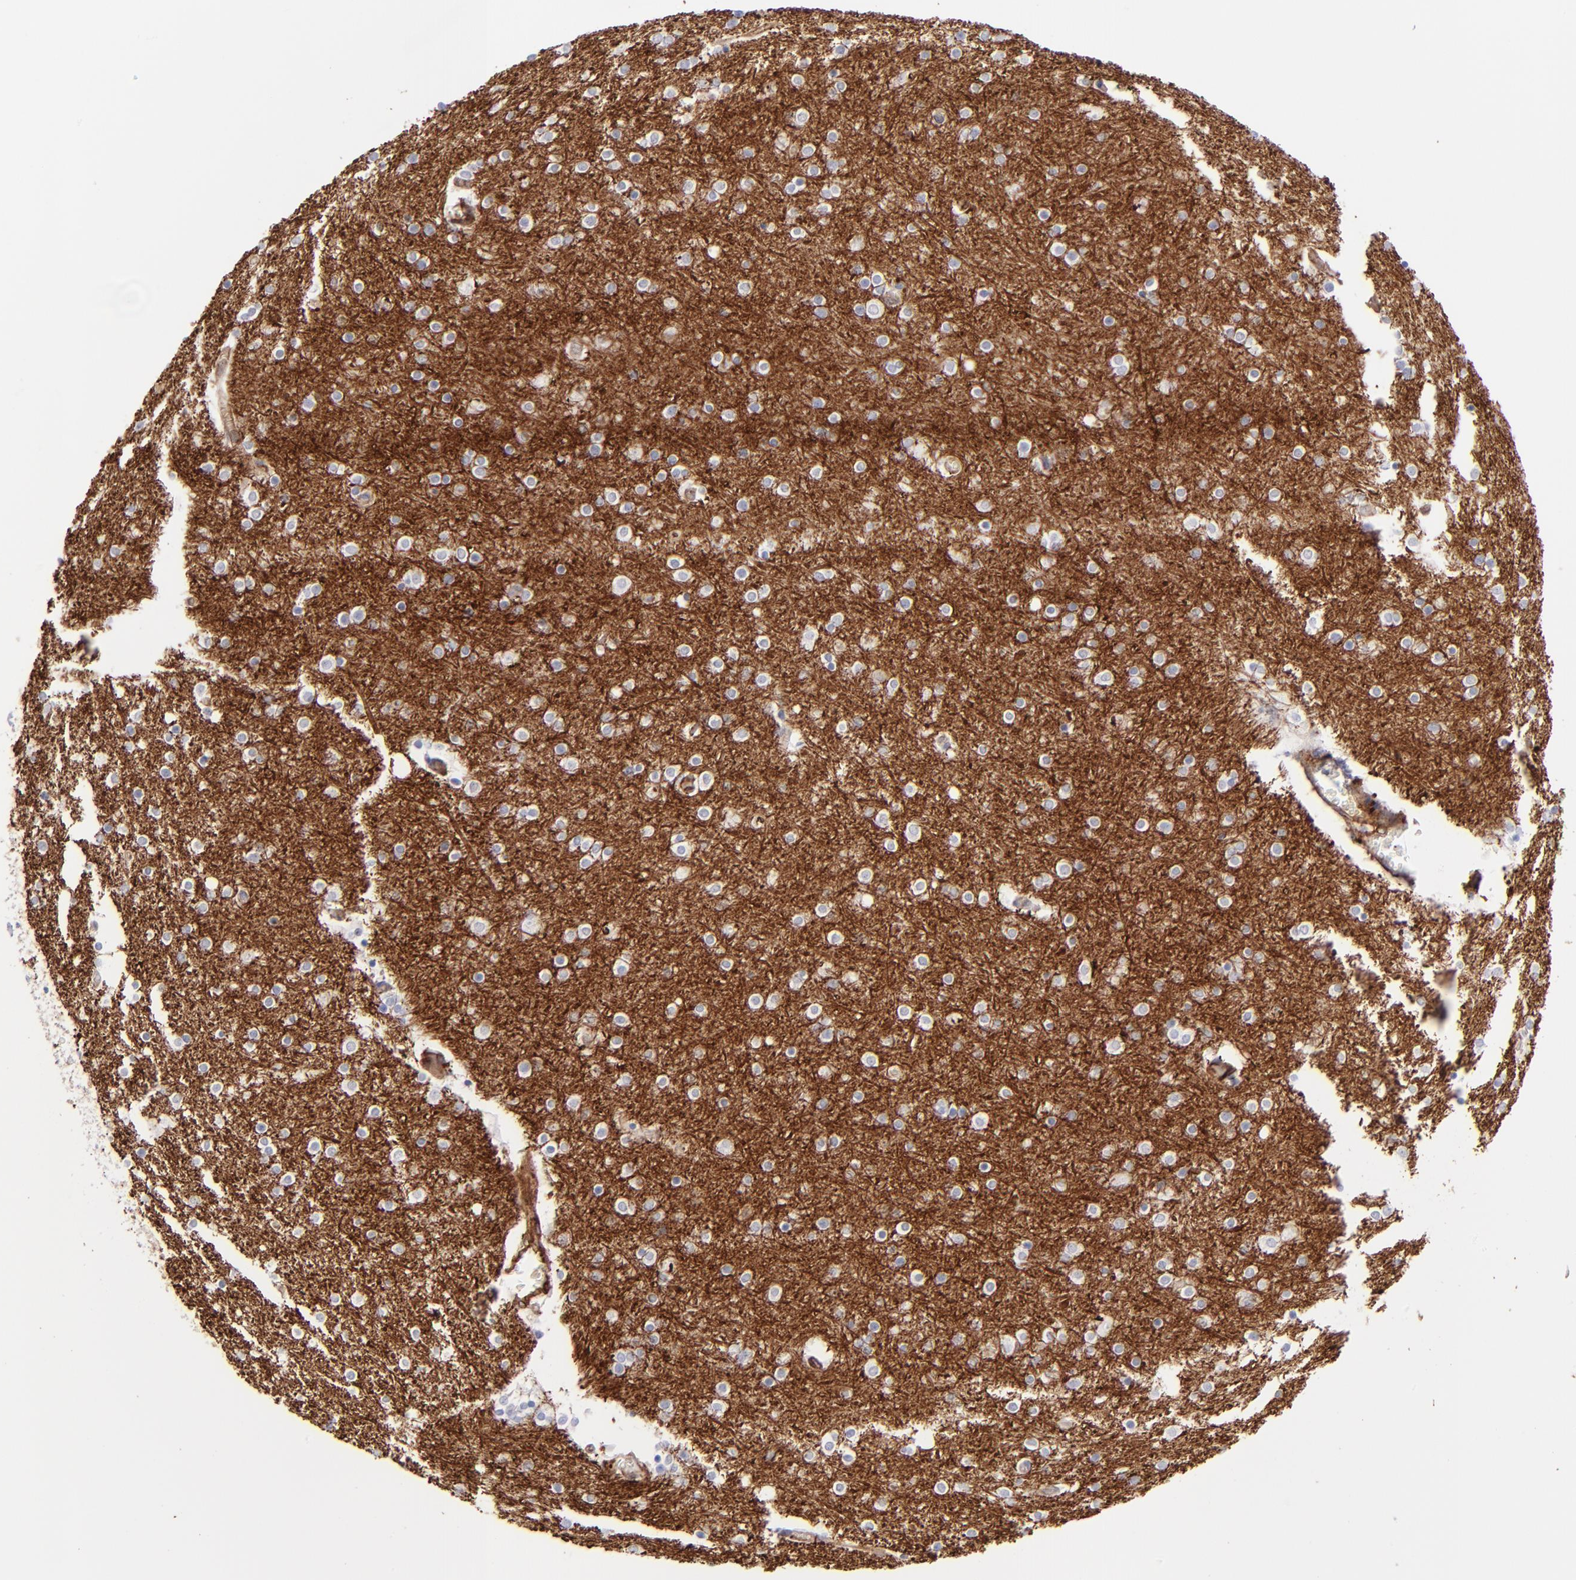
{"staining": {"intensity": "negative", "quantity": "none", "location": "none"}, "tissue": "cerebral cortex", "cell_type": "Endothelial cells", "image_type": "normal", "snomed": [{"axis": "morphology", "description": "Normal tissue, NOS"}, {"axis": "topography", "description": "Cerebral cortex"}], "caption": "High power microscopy micrograph of an immunohistochemistry image of unremarkable cerebral cortex, revealing no significant expression in endothelial cells.", "gene": "AHNAK2", "patient": {"sex": "female", "age": 54}}